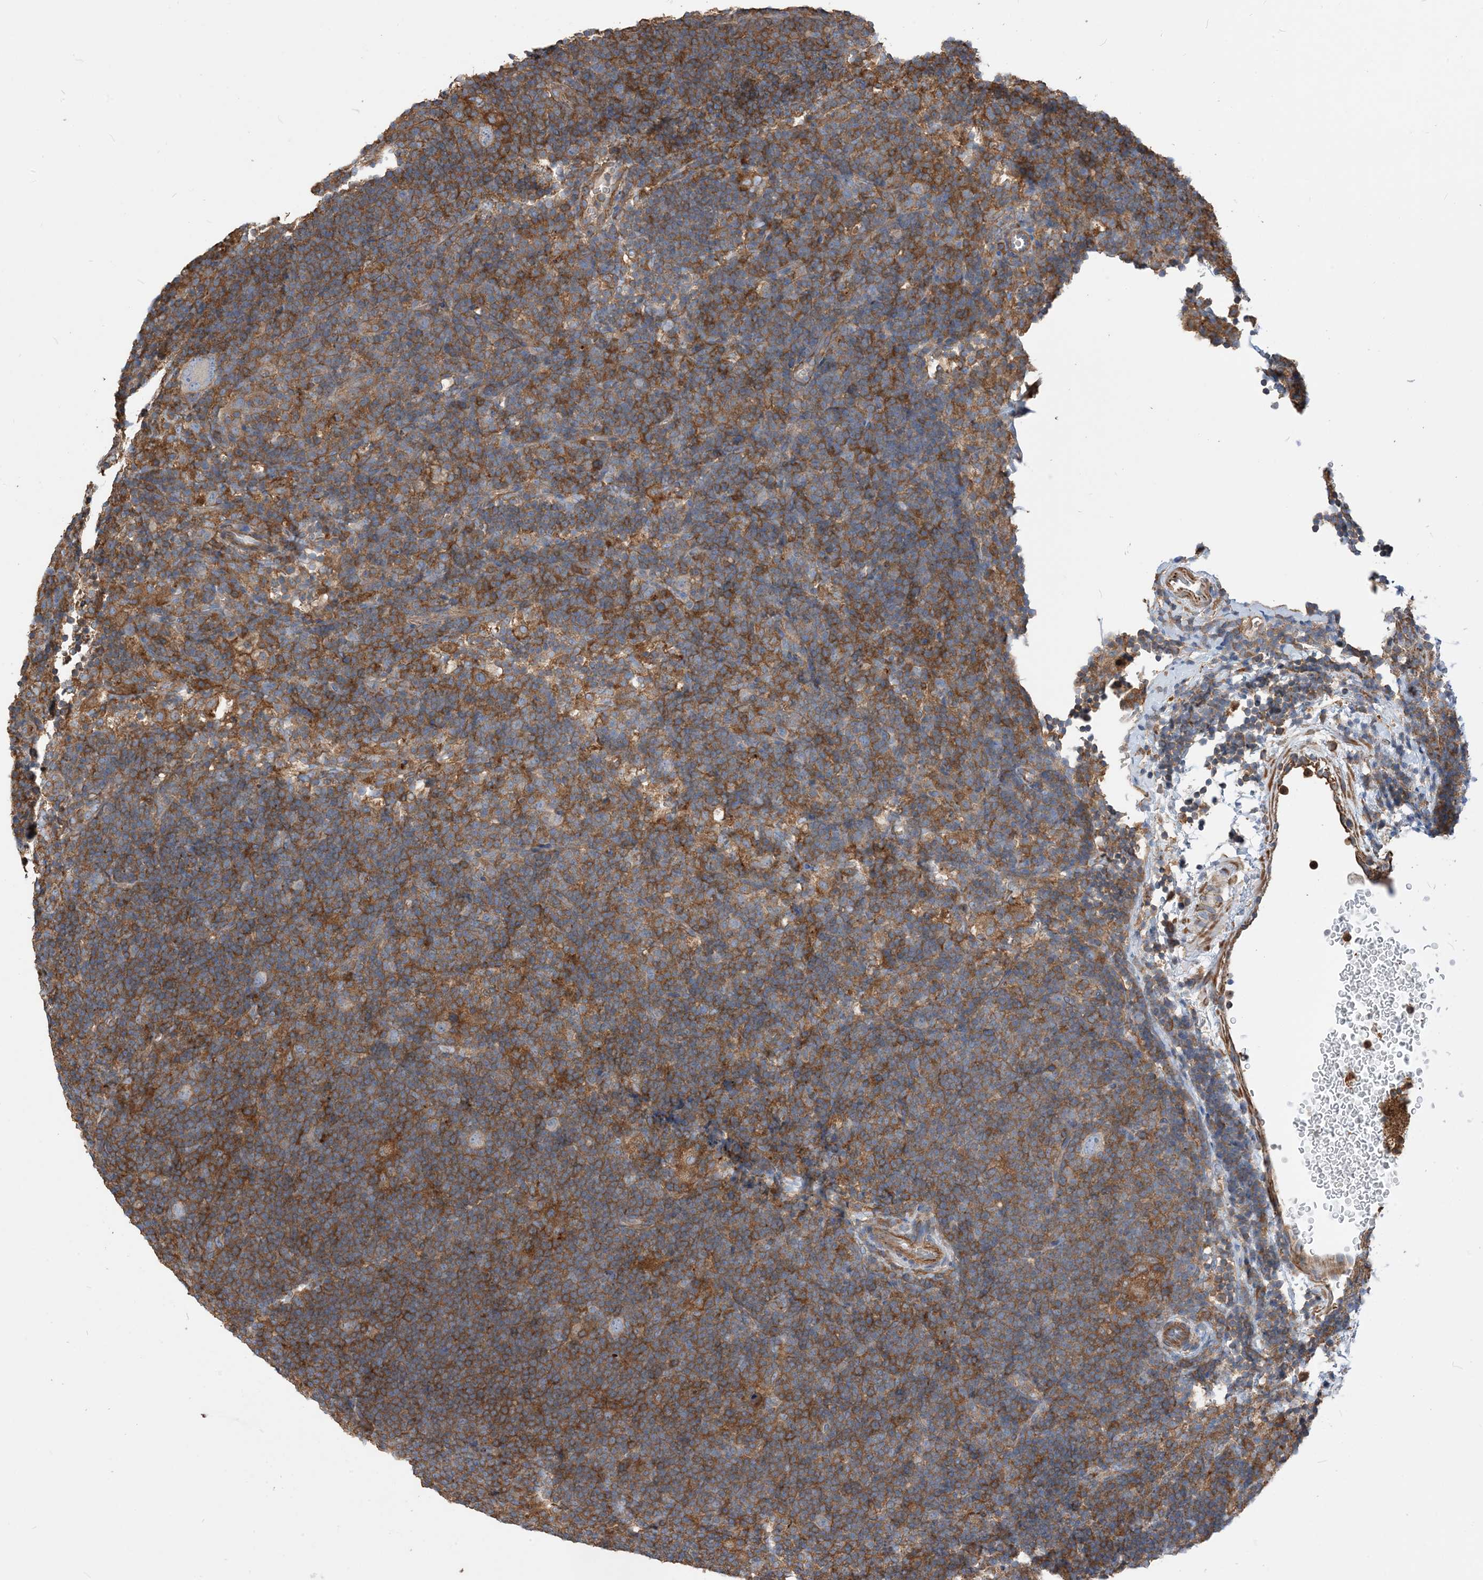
{"staining": {"intensity": "negative", "quantity": "none", "location": "none"}, "tissue": "lymphoma", "cell_type": "Tumor cells", "image_type": "cancer", "snomed": [{"axis": "morphology", "description": "Hodgkin's disease, NOS"}, {"axis": "topography", "description": "Lymph node"}], "caption": "DAB immunohistochemical staining of Hodgkin's disease exhibits no significant expression in tumor cells.", "gene": "PARVG", "patient": {"sex": "female", "age": 57}}